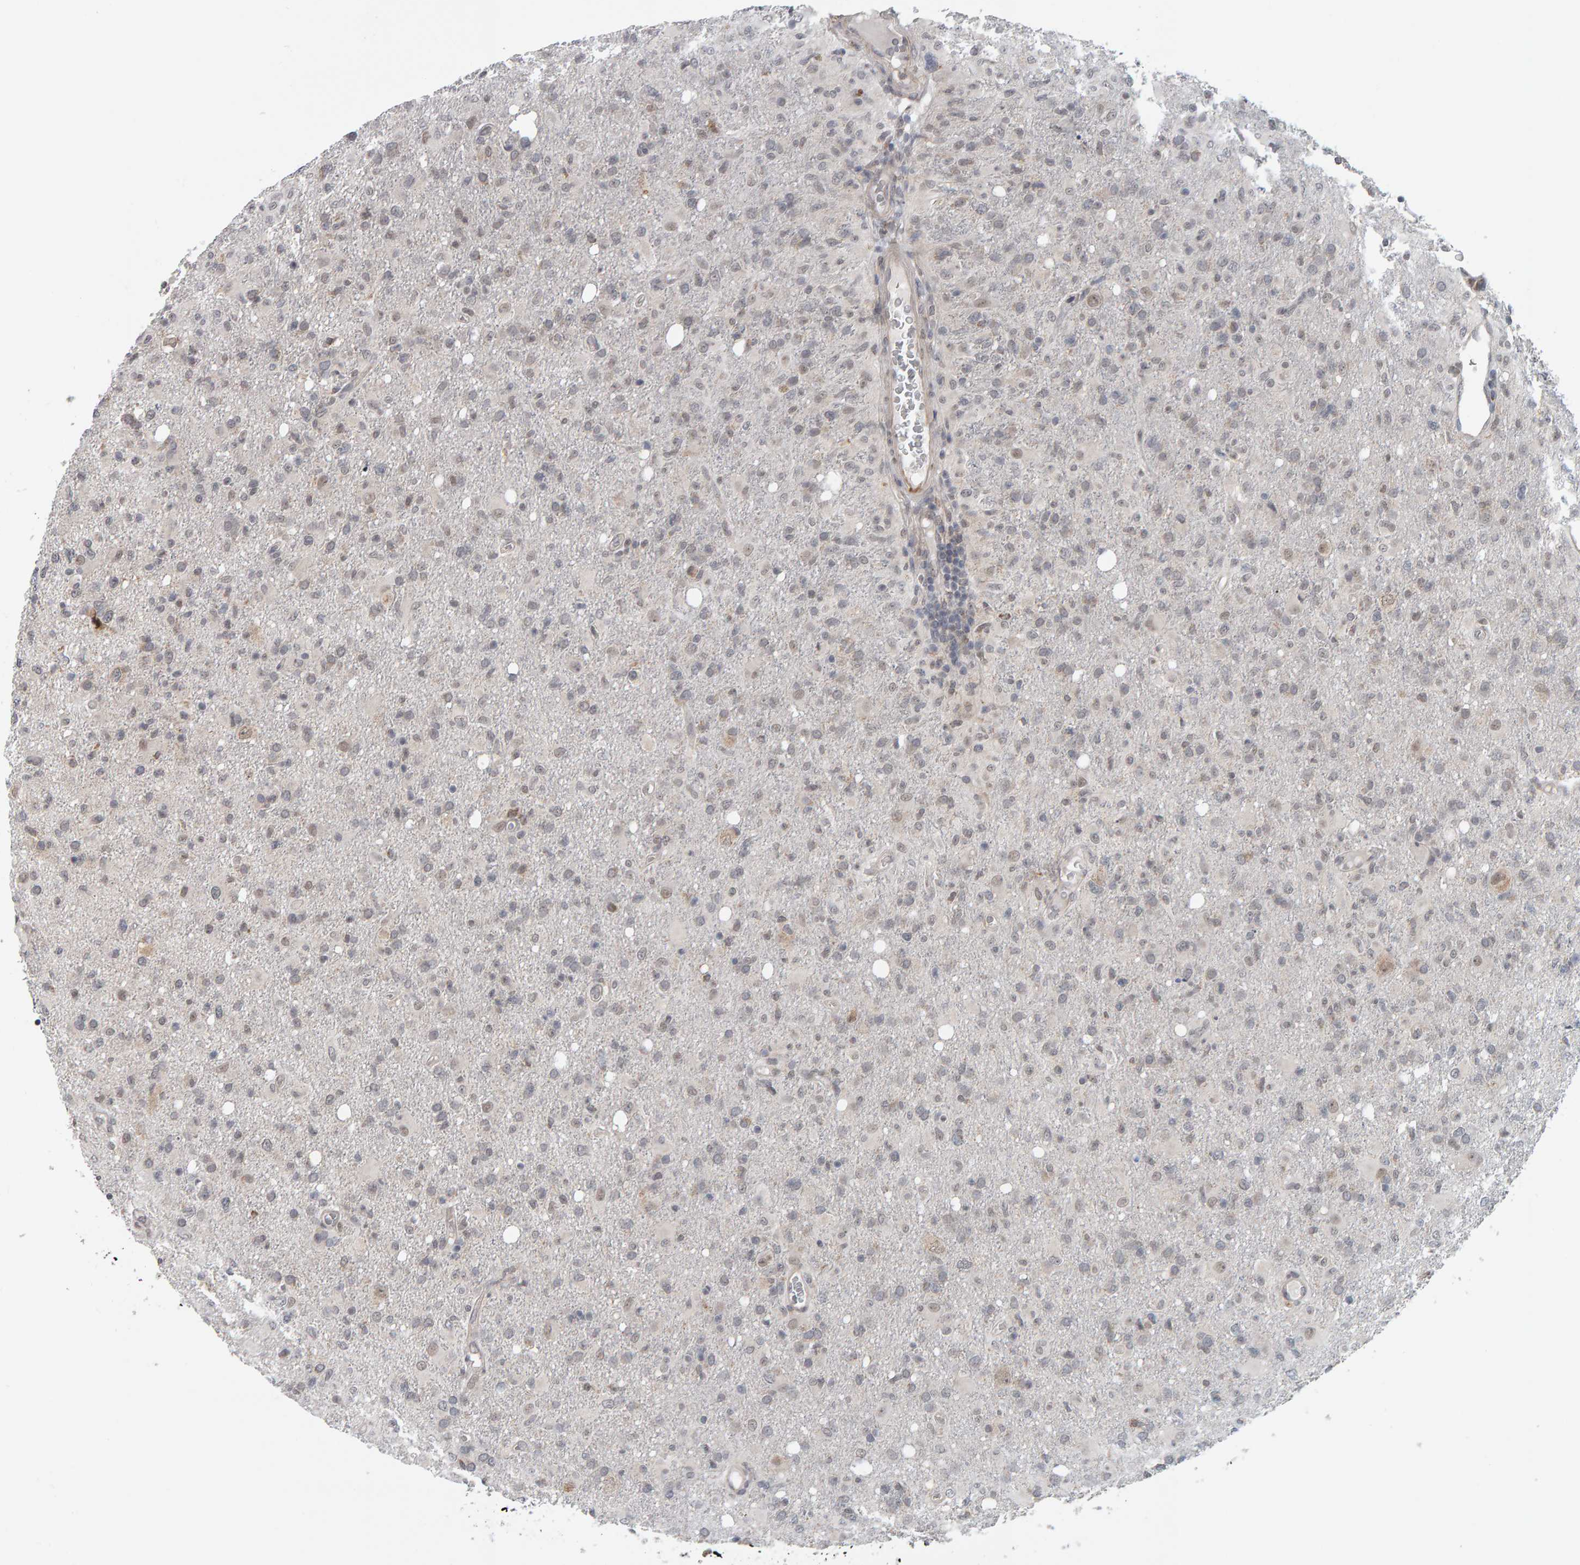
{"staining": {"intensity": "weak", "quantity": "<25%", "location": "nuclear"}, "tissue": "glioma", "cell_type": "Tumor cells", "image_type": "cancer", "snomed": [{"axis": "morphology", "description": "Glioma, malignant, High grade"}, {"axis": "topography", "description": "Brain"}], "caption": "High power microscopy histopathology image of an immunohistochemistry (IHC) histopathology image of high-grade glioma (malignant), revealing no significant expression in tumor cells.", "gene": "DAP3", "patient": {"sex": "female", "age": 57}}